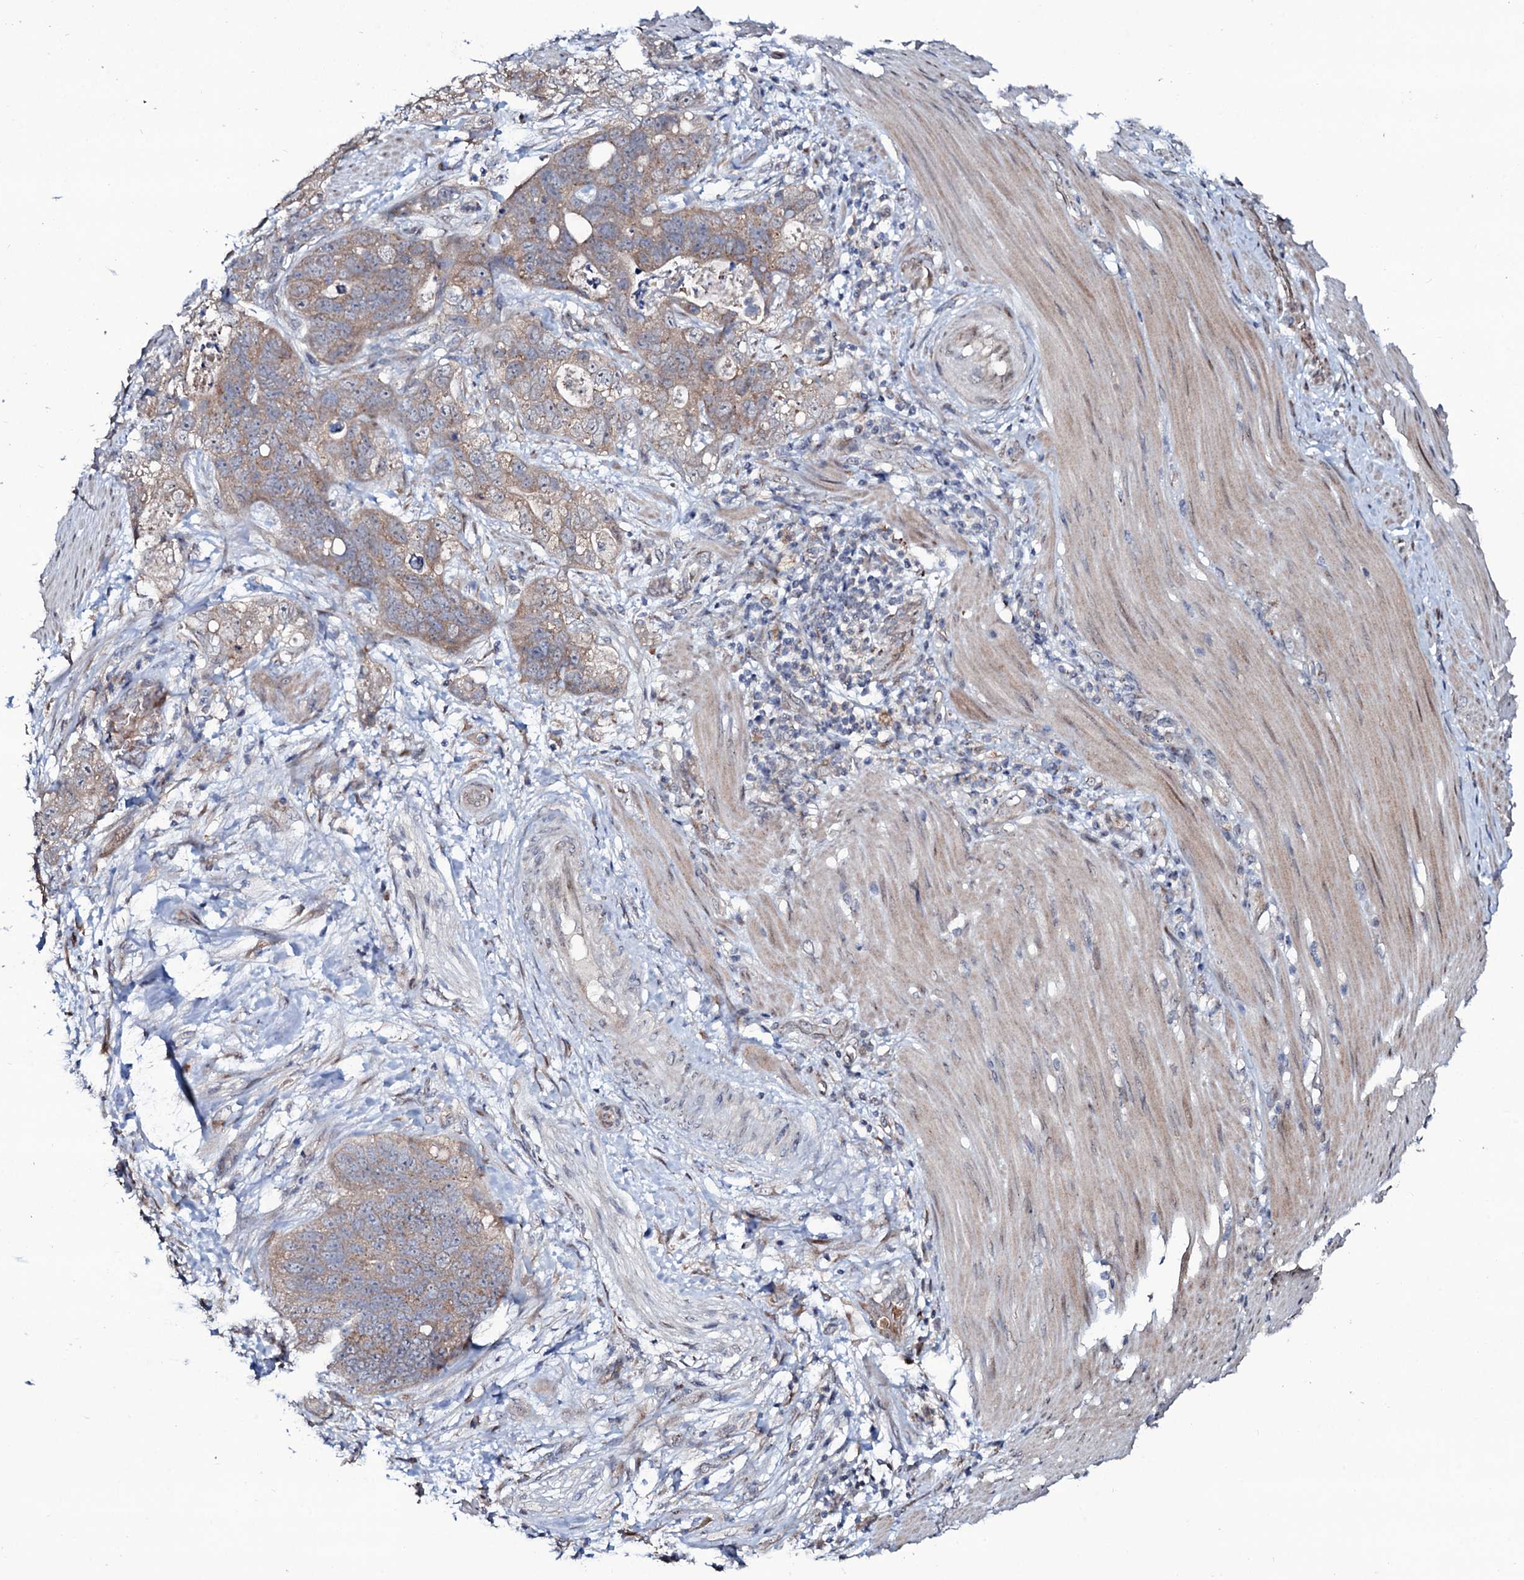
{"staining": {"intensity": "weak", "quantity": ">75%", "location": "cytoplasmic/membranous"}, "tissue": "stomach cancer", "cell_type": "Tumor cells", "image_type": "cancer", "snomed": [{"axis": "morphology", "description": "Normal tissue, NOS"}, {"axis": "morphology", "description": "Adenocarcinoma, NOS"}, {"axis": "topography", "description": "Stomach"}], "caption": "Human stomach cancer (adenocarcinoma) stained with a protein marker demonstrates weak staining in tumor cells.", "gene": "COG6", "patient": {"sex": "female", "age": 89}}